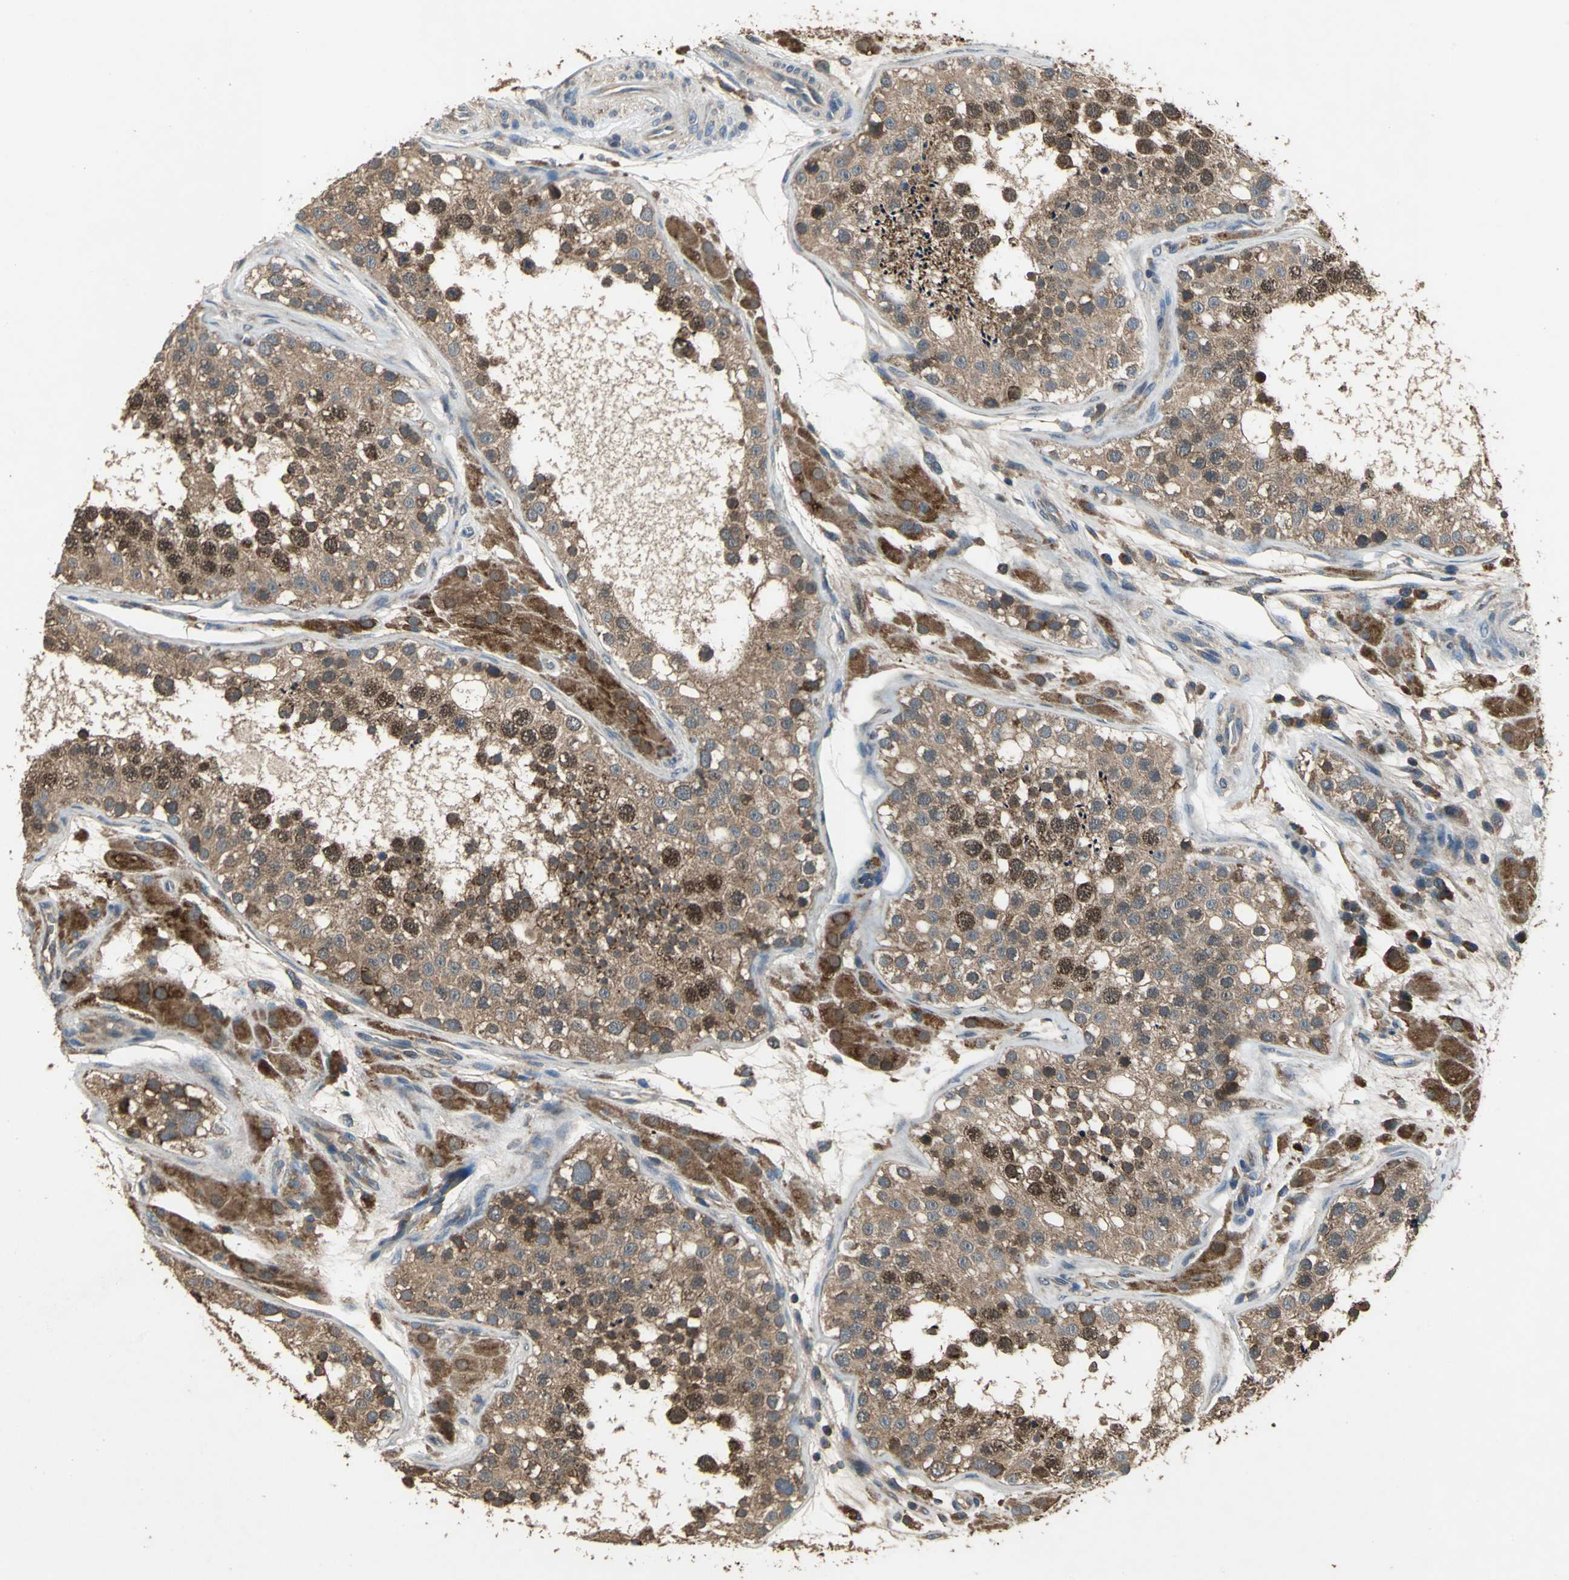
{"staining": {"intensity": "strong", "quantity": ">75%", "location": "cytoplasmic/membranous,nuclear"}, "tissue": "testis", "cell_type": "Cells in seminiferous ducts", "image_type": "normal", "snomed": [{"axis": "morphology", "description": "Normal tissue, NOS"}, {"axis": "topography", "description": "Testis"}], "caption": "Immunohistochemistry (IHC) histopathology image of normal testis: human testis stained using IHC exhibits high levels of strong protein expression localized specifically in the cytoplasmic/membranous,nuclear of cells in seminiferous ducts, appearing as a cytoplasmic/membranous,nuclear brown color.", "gene": "ZNF608", "patient": {"sex": "male", "age": 26}}